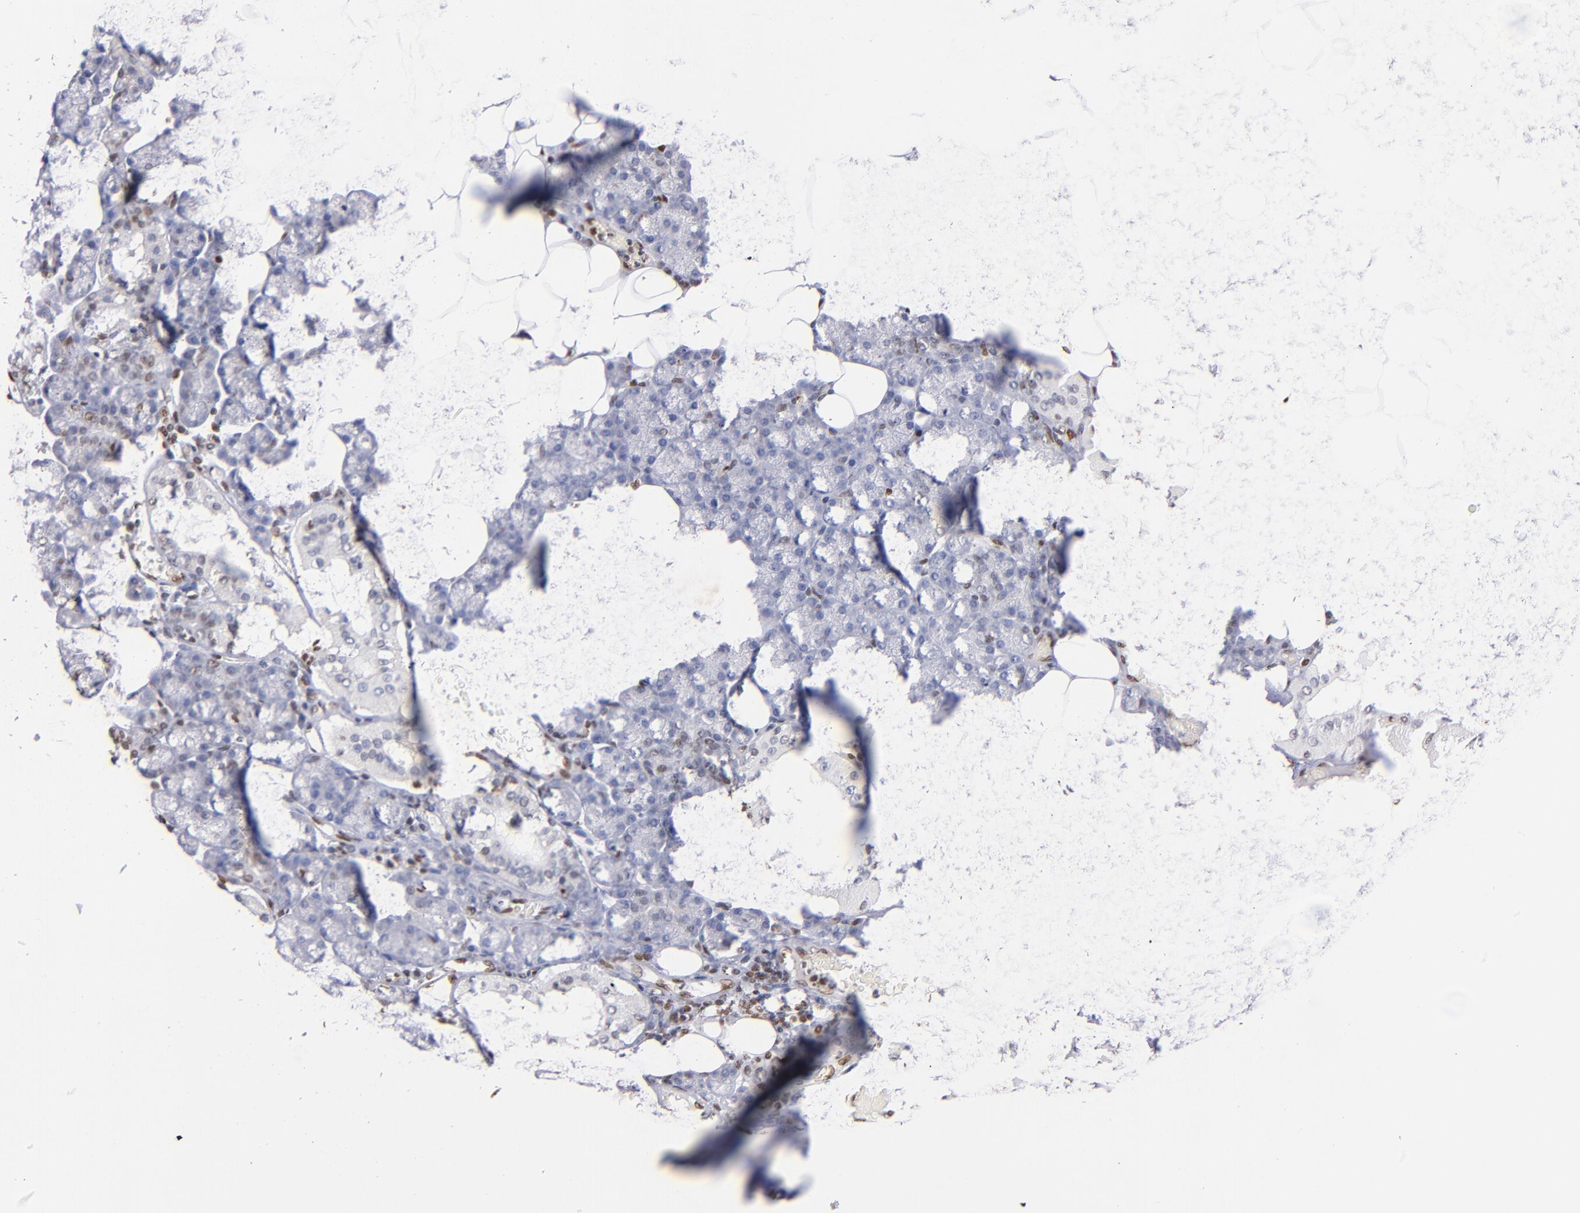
{"staining": {"intensity": "weak", "quantity": "<25%", "location": "nuclear"}, "tissue": "salivary gland", "cell_type": "Glandular cells", "image_type": "normal", "snomed": [{"axis": "morphology", "description": "Normal tissue, NOS"}, {"axis": "topography", "description": "Lymph node"}, {"axis": "topography", "description": "Salivary gland"}], "caption": "A high-resolution micrograph shows IHC staining of normal salivary gland, which displays no significant expression in glandular cells. The staining was performed using DAB (3,3'-diaminobenzidine) to visualize the protein expression in brown, while the nuclei were stained in blue with hematoxylin (Magnification: 20x).", "gene": "IFI16", "patient": {"sex": "male", "age": 8}}